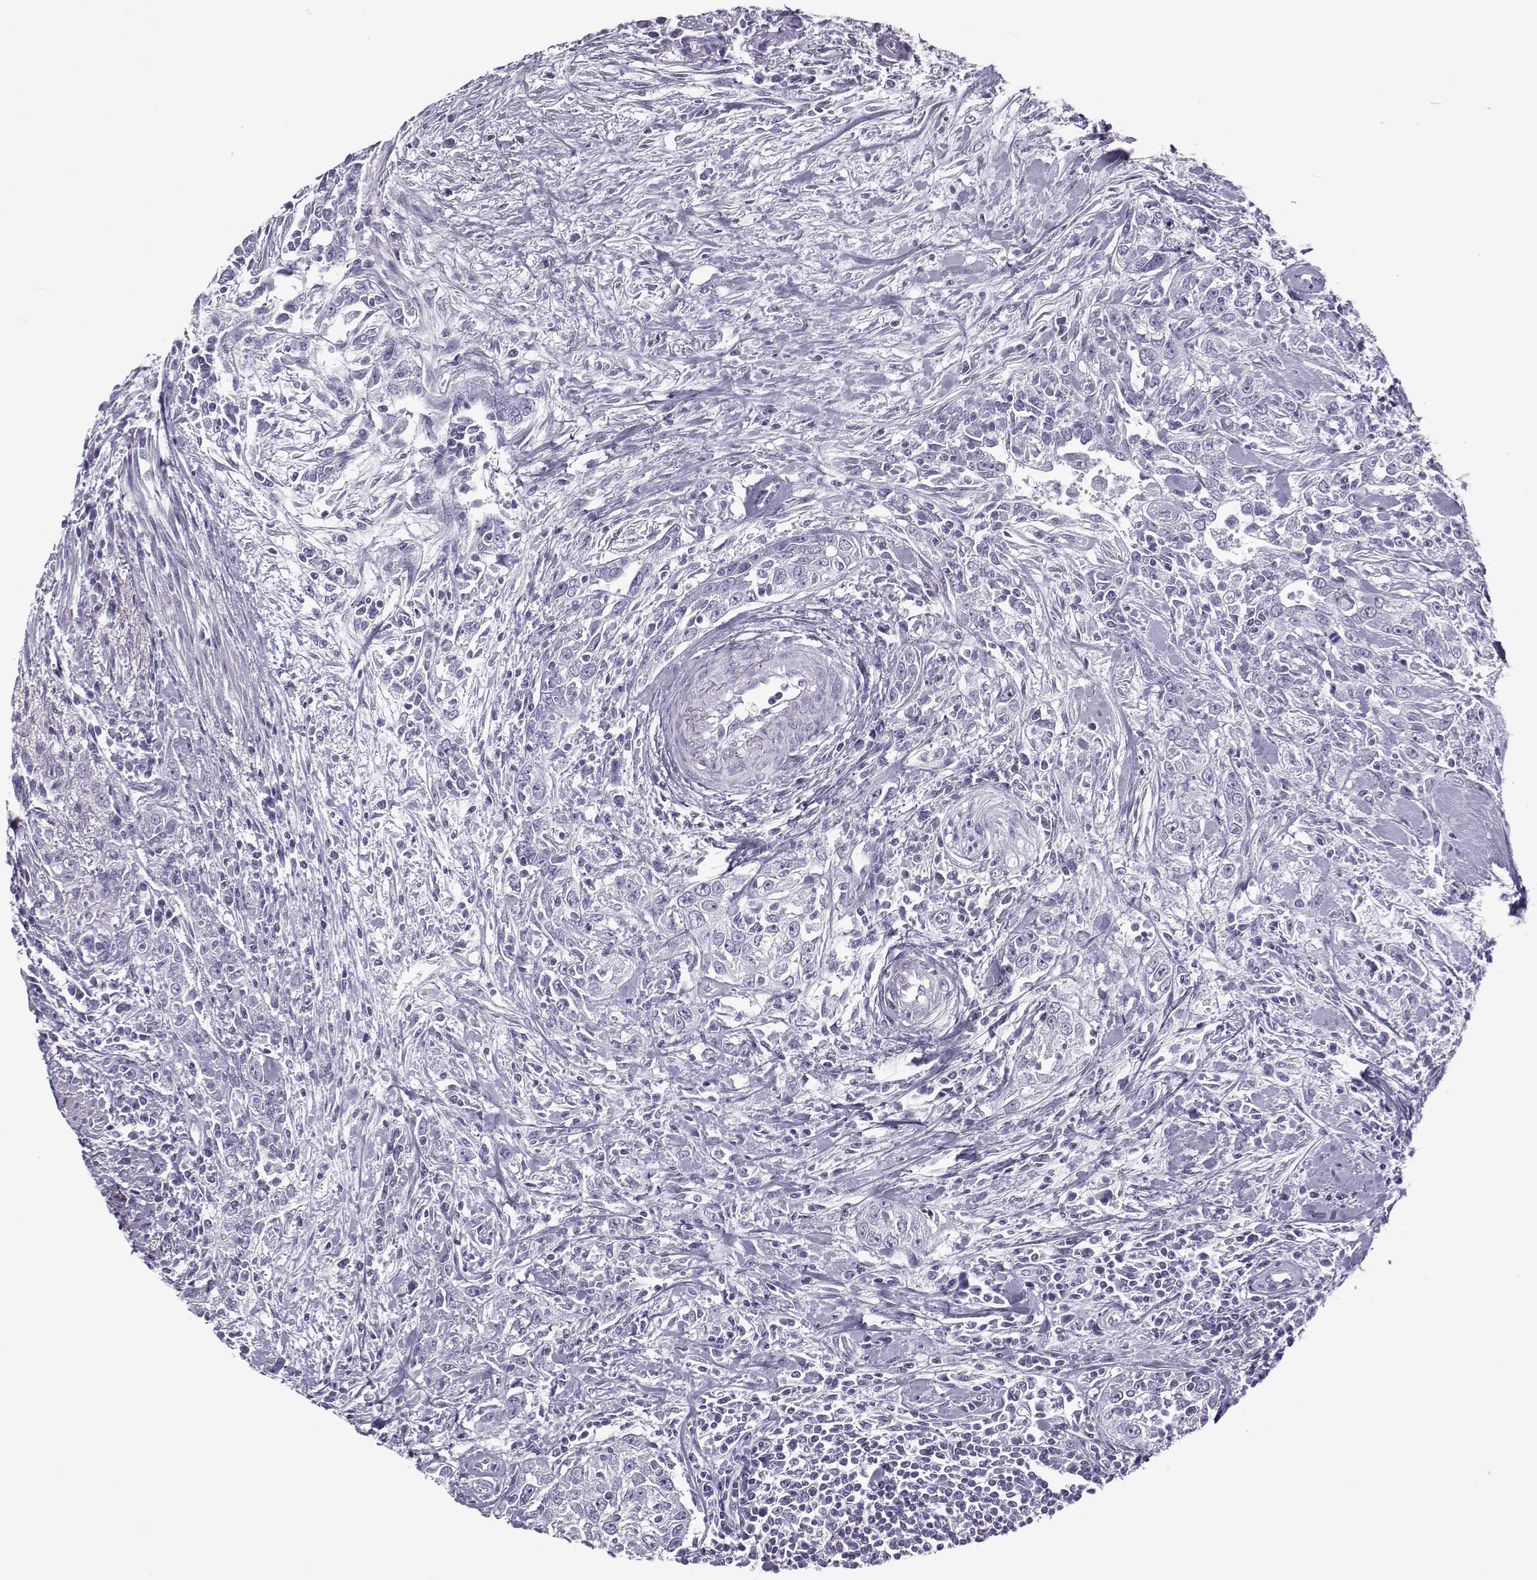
{"staining": {"intensity": "negative", "quantity": "none", "location": "none"}, "tissue": "urothelial cancer", "cell_type": "Tumor cells", "image_type": "cancer", "snomed": [{"axis": "morphology", "description": "Urothelial carcinoma, High grade"}, {"axis": "topography", "description": "Urinary bladder"}], "caption": "Immunohistochemical staining of urothelial cancer displays no significant staining in tumor cells. Brightfield microscopy of immunohistochemistry stained with DAB (3,3'-diaminobenzidine) (brown) and hematoxylin (blue), captured at high magnification.", "gene": "OIP5", "patient": {"sex": "male", "age": 83}}